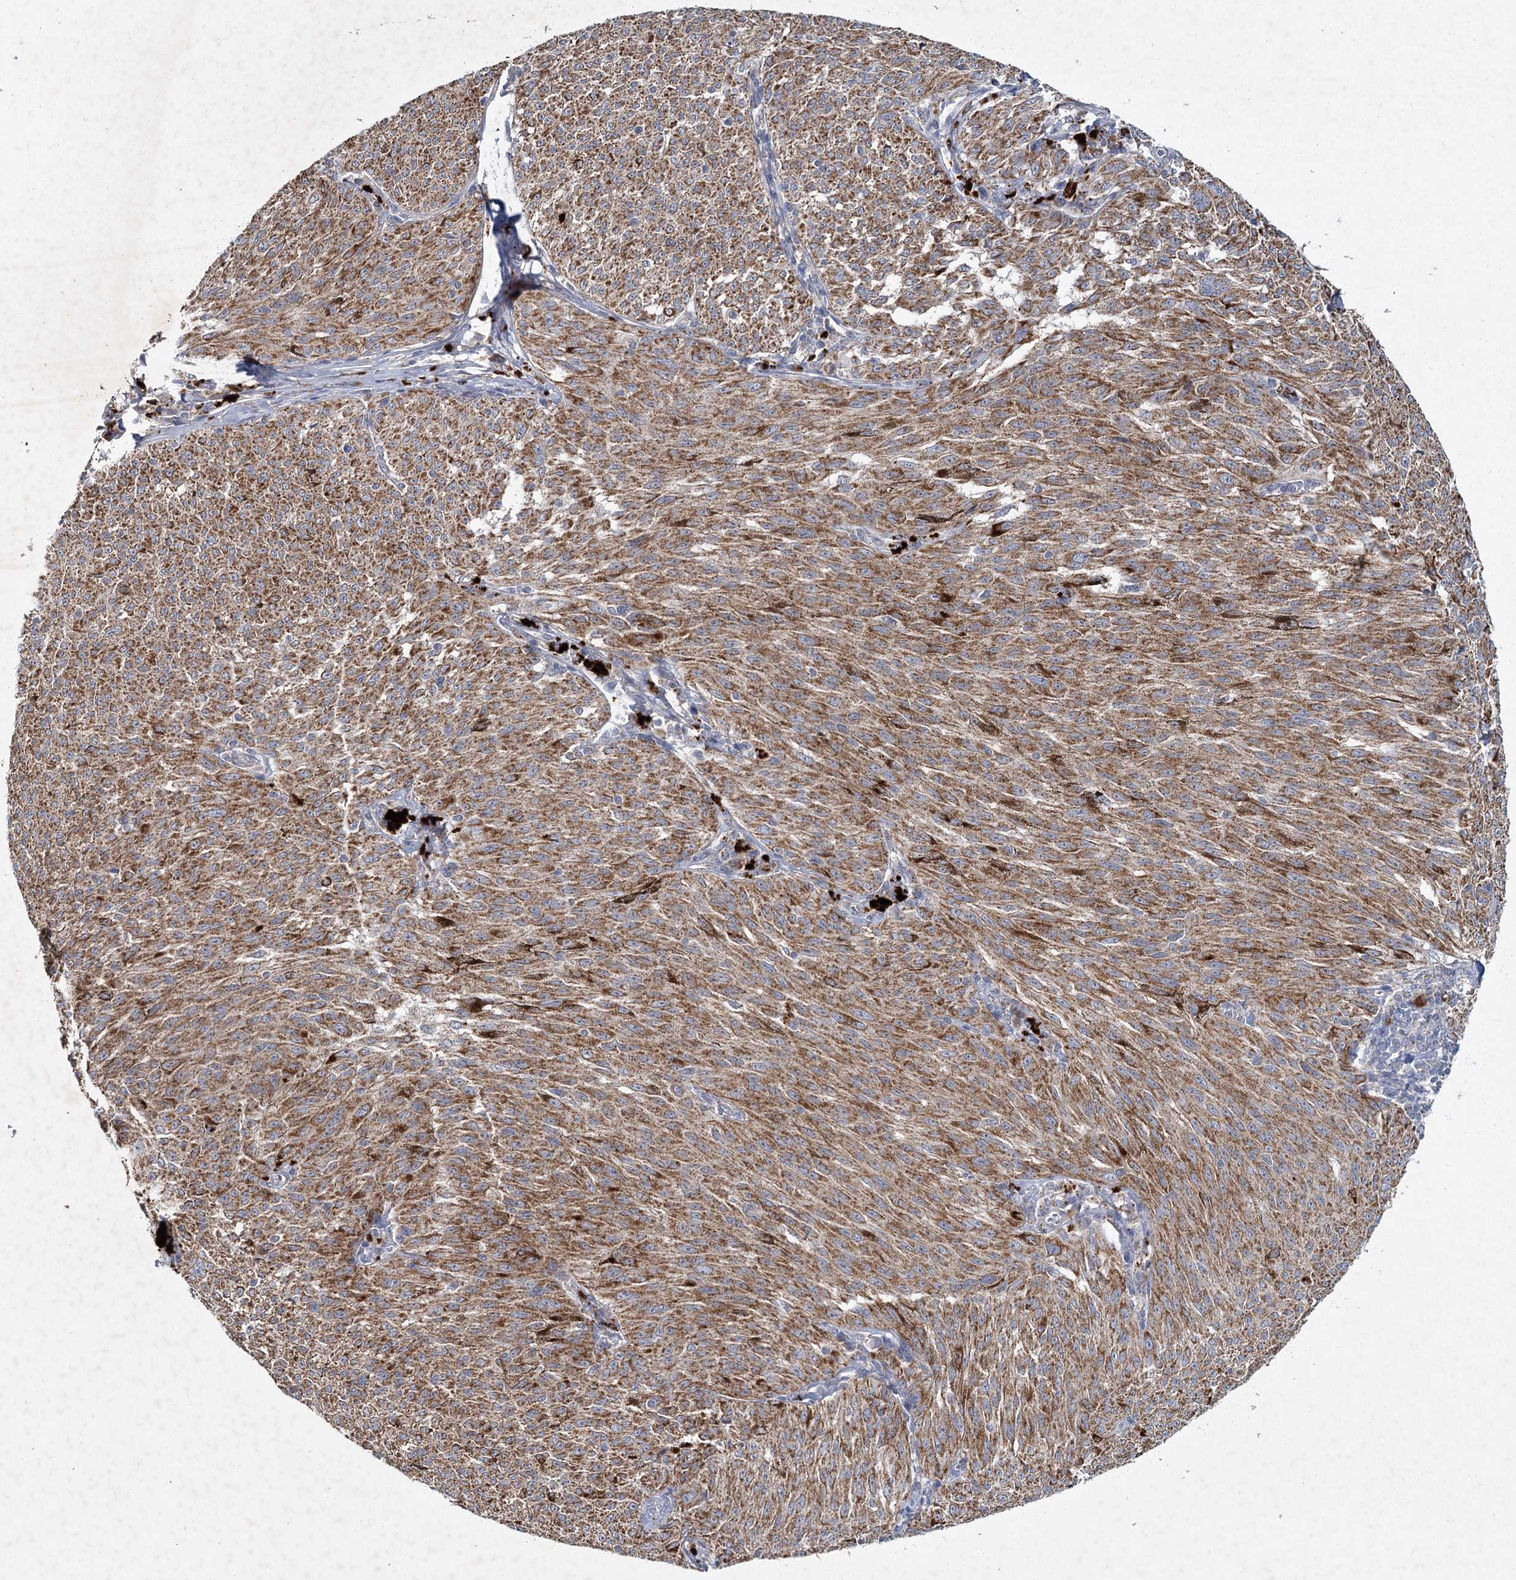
{"staining": {"intensity": "moderate", "quantity": ">75%", "location": "cytoplasmic/membranous"}, "tissue": "melanoma", "cell_type": "Tumor cells", "image_type": "cancer", "snomed": [{"axis": "morphology", "description": "Malignant melanoma, NOS"}, {"axis": "topography", "description": "Skin"}], "caption": "A medium amount of moderate cytoplasmic/membranous positivity is identified in approximately >75% of tumor cells in melanoma tissue.", "gene": "MRPL44", "patient": {"sex": "female", "age": 72}}